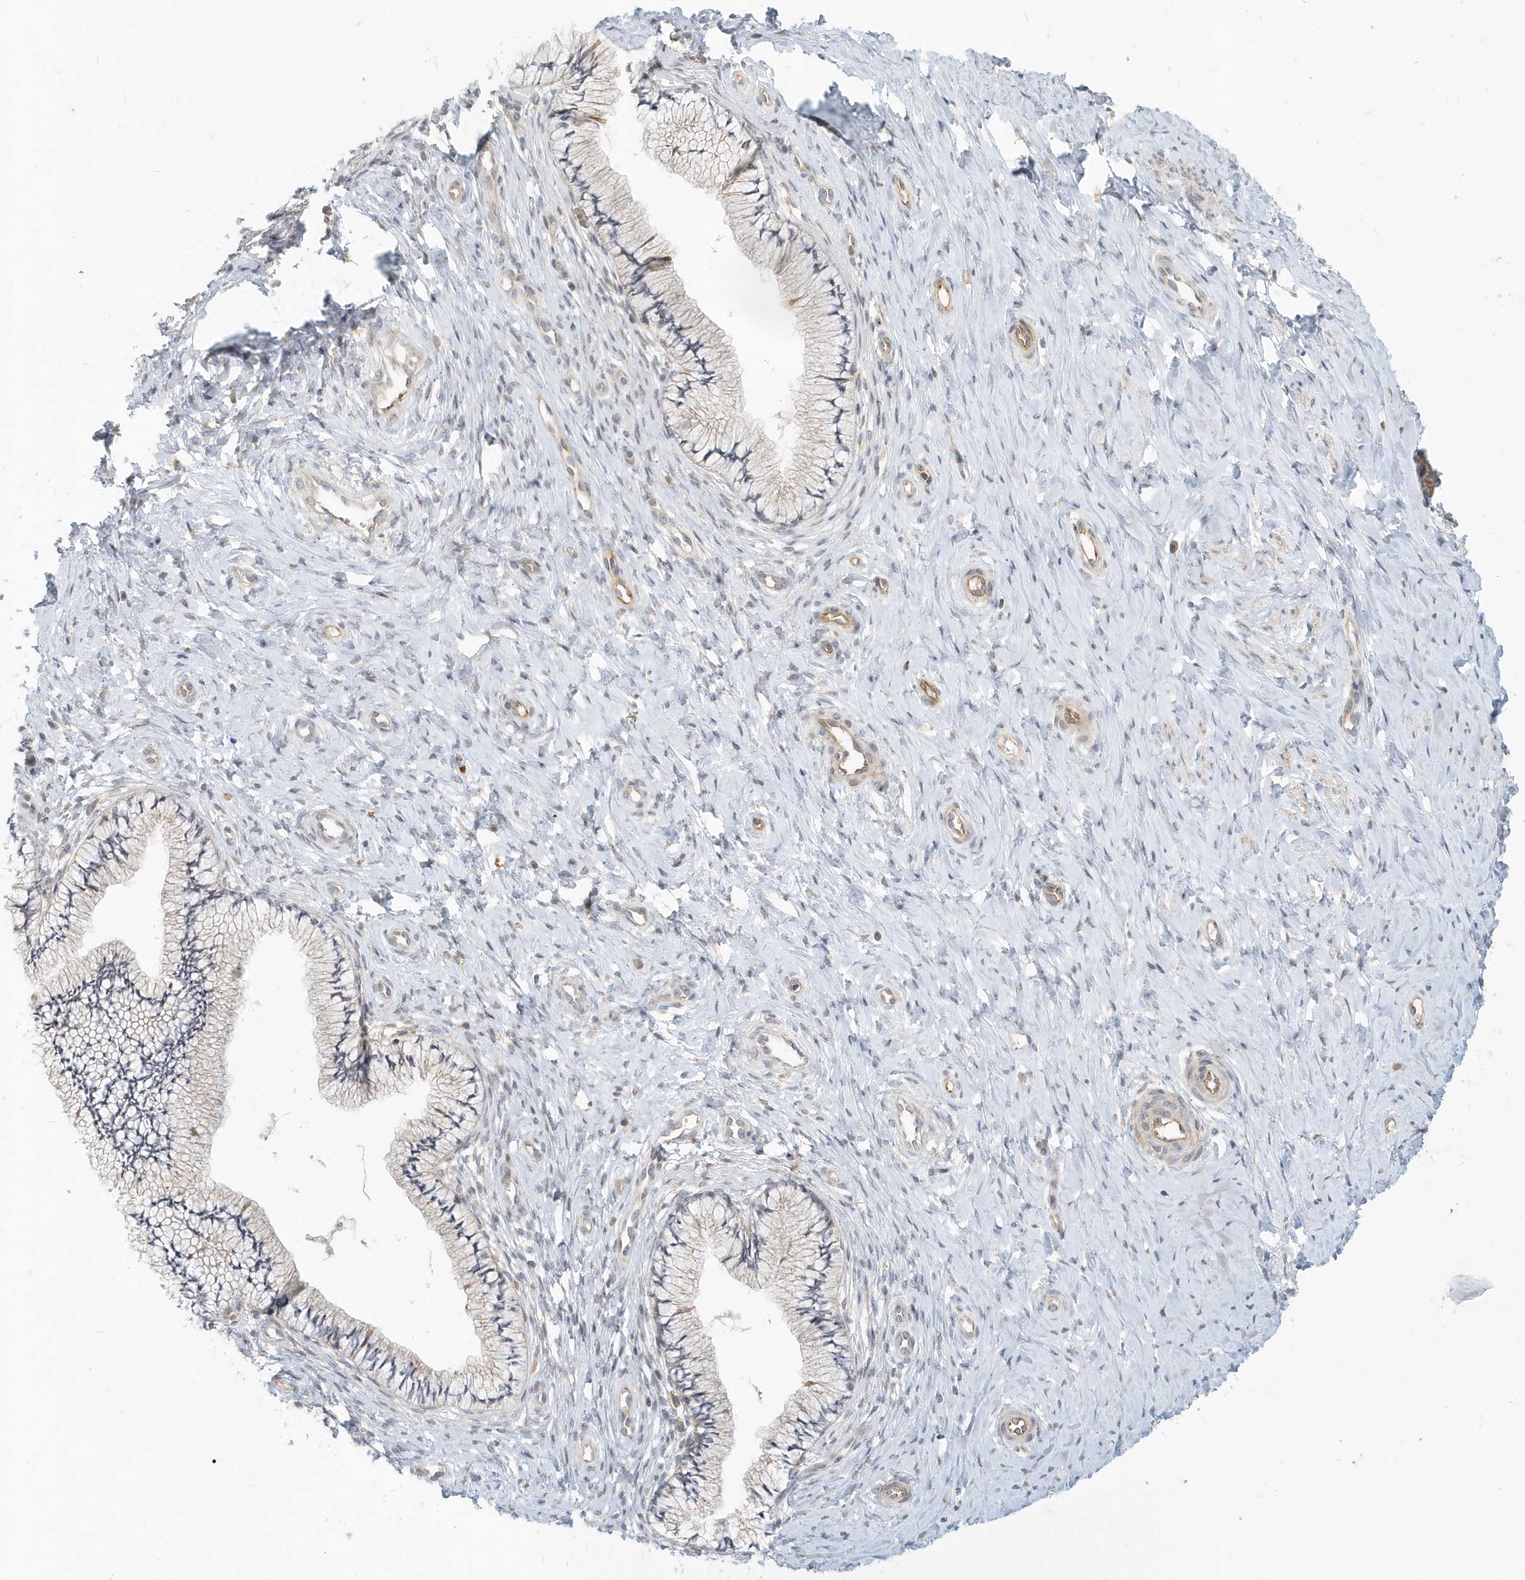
{"staining": {"intensity": "weak", "quantity": "<25%", "location": "cytoplasmic/membranous"}, "tissue": "cervix", "cell_type": "Glandular cells", "image_type": "normal", "snomed": [{"axis": "morphology", "description": "Normal tissue, NOS"}, {"axis": "topography", "description": "Cervix"}], "caption": "Immunohistochemical staining of unremarkable human cervix displays no significant positivity in glandular cells. (DAB (3,3'-diaminobenzidine) IHC with hematoxylin counter stain).", "gene": "NAPB", "patient": {"sex": "female", "age": 36}}